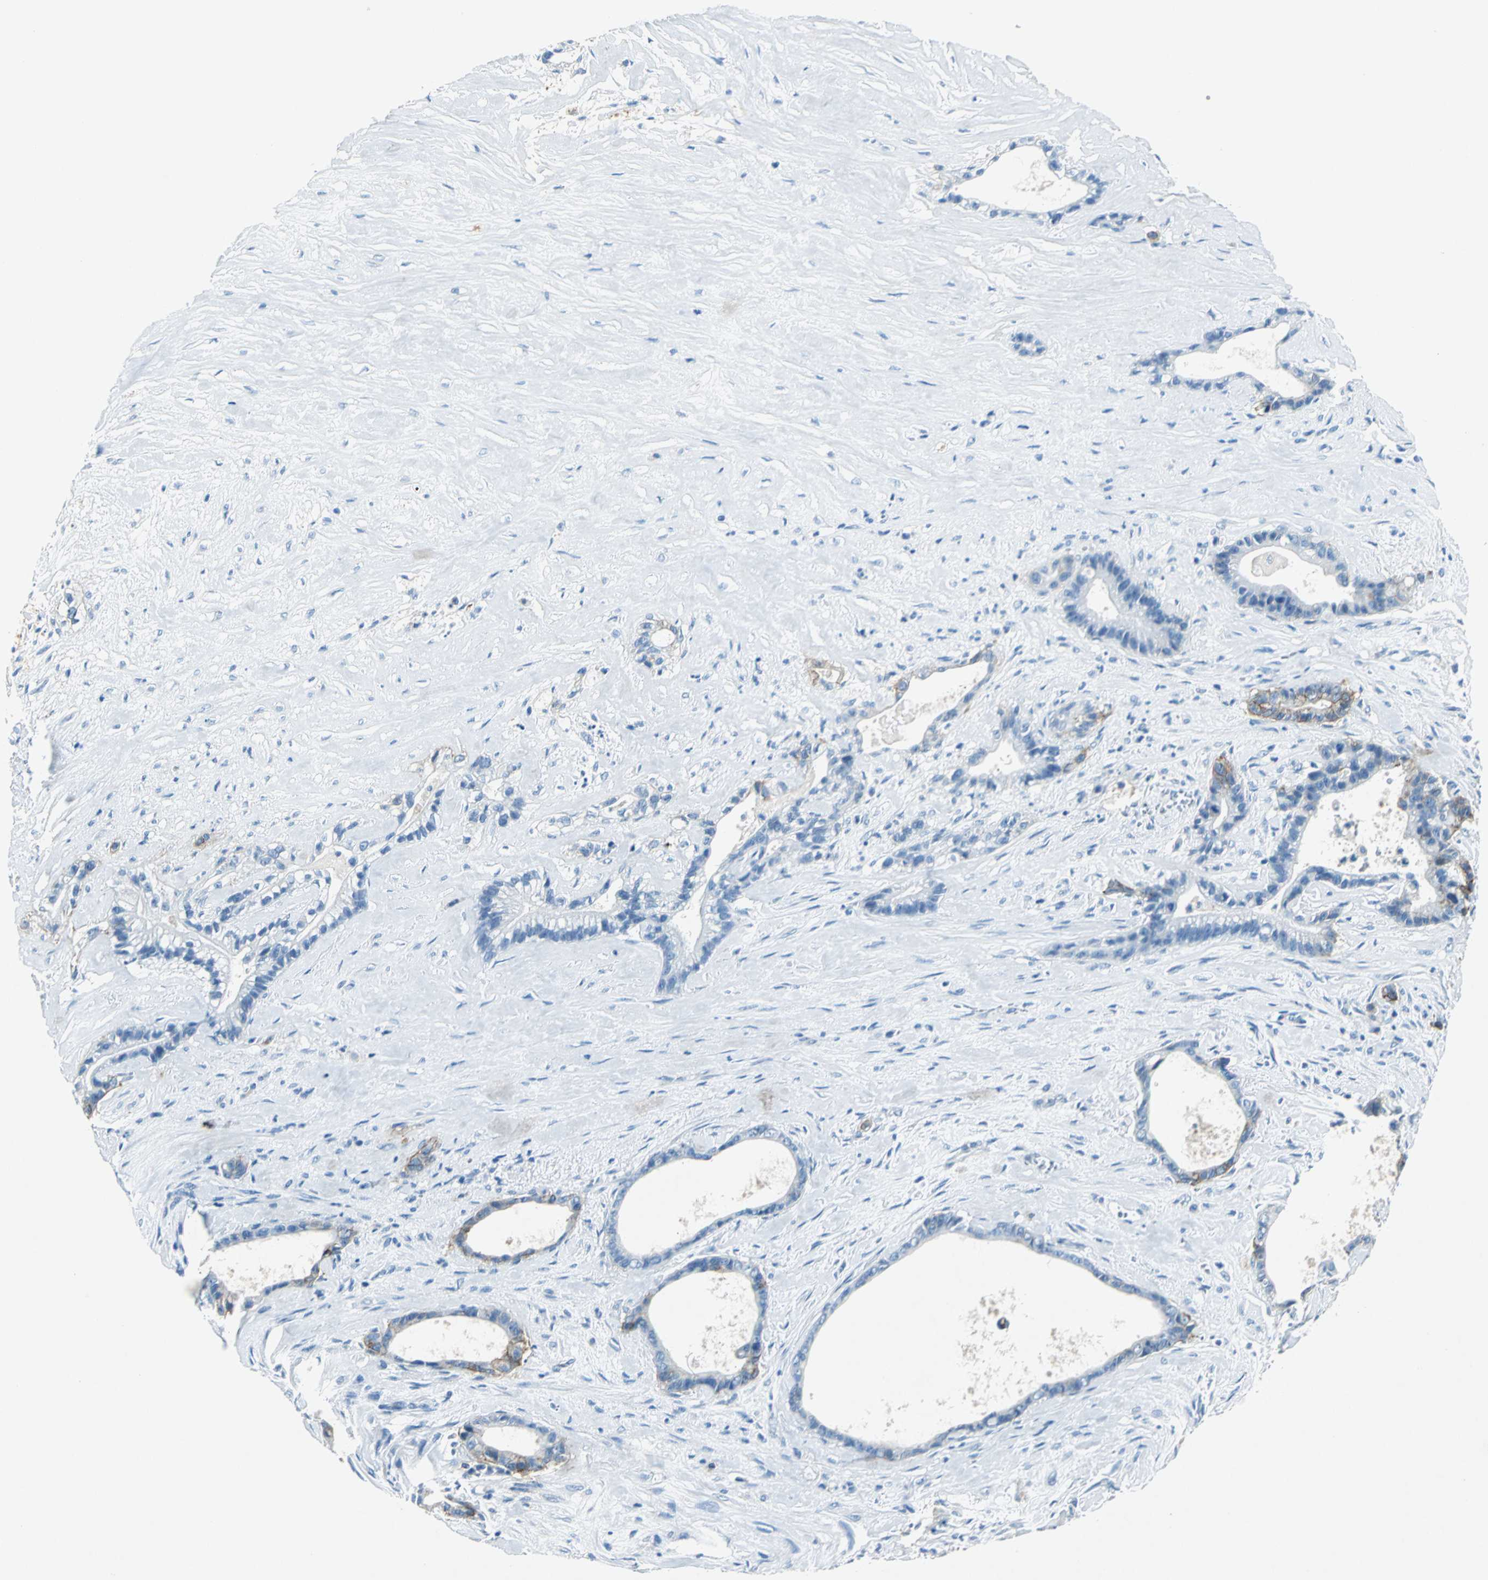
{"staining": {"intensity": "moderate", "quantity": "<25%", "location": "cytoplasmic/membranous"}, "tissue": "liver cancer", "cell_type": "Tumor cells", "image_type": "cancer", "snomed": [{"axis": "morphology", "description": "Cholangiocarcinoma"}, {"axis": "topography", "description": "Liver"}], "caption": "Protein staining displays moderate cytoplasmic/membranous staining in approximately <25% of tumor cells in liver cancer (cholangiocarcinoma). Immunohistochemistry stains the protein in brown and the nuclei are stained blue.", "gene": "RPS13", "patient": {"sex": "female", "age": 55}}